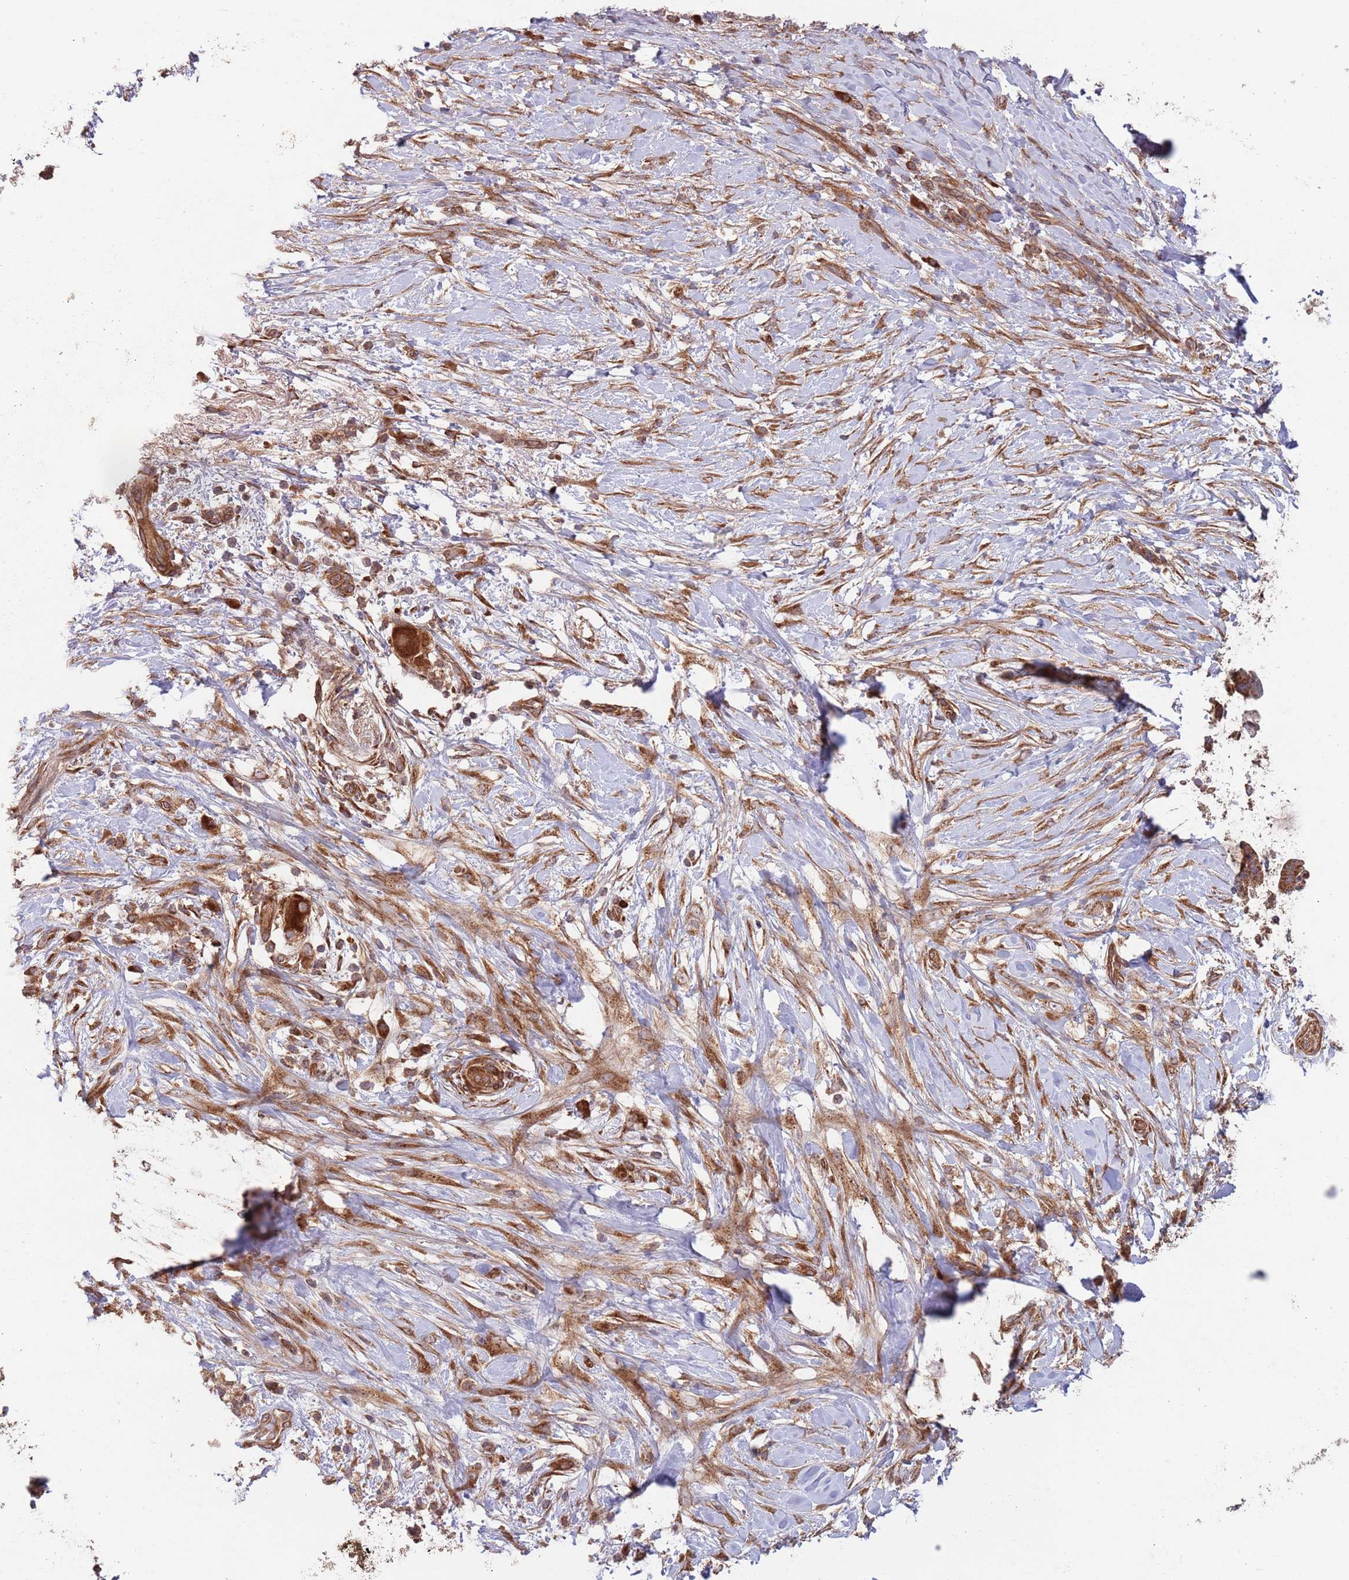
{"staining": {"intensity": "strong", "quantity": ">75%", "location": "cytoplasmic/membranous"}, "tissue": "pancreatic cancer", "cell_type": "Tumor cells", "image_type": "cancer", "snomed": [{"axis": "morphology", "description": "Adenocarcinoma, NOS"}, {"axis": "topography", "description": "Pancreas"}], "caption": "Protein positivity by immunohistochemistry (IHC) shows strong cytoplasmic/membranous positivity in about >75% of tumor cells in pancreatic adenocarcinoma.", "gene": "MFNG", "patient": {"sex": "female", "age": 72}}